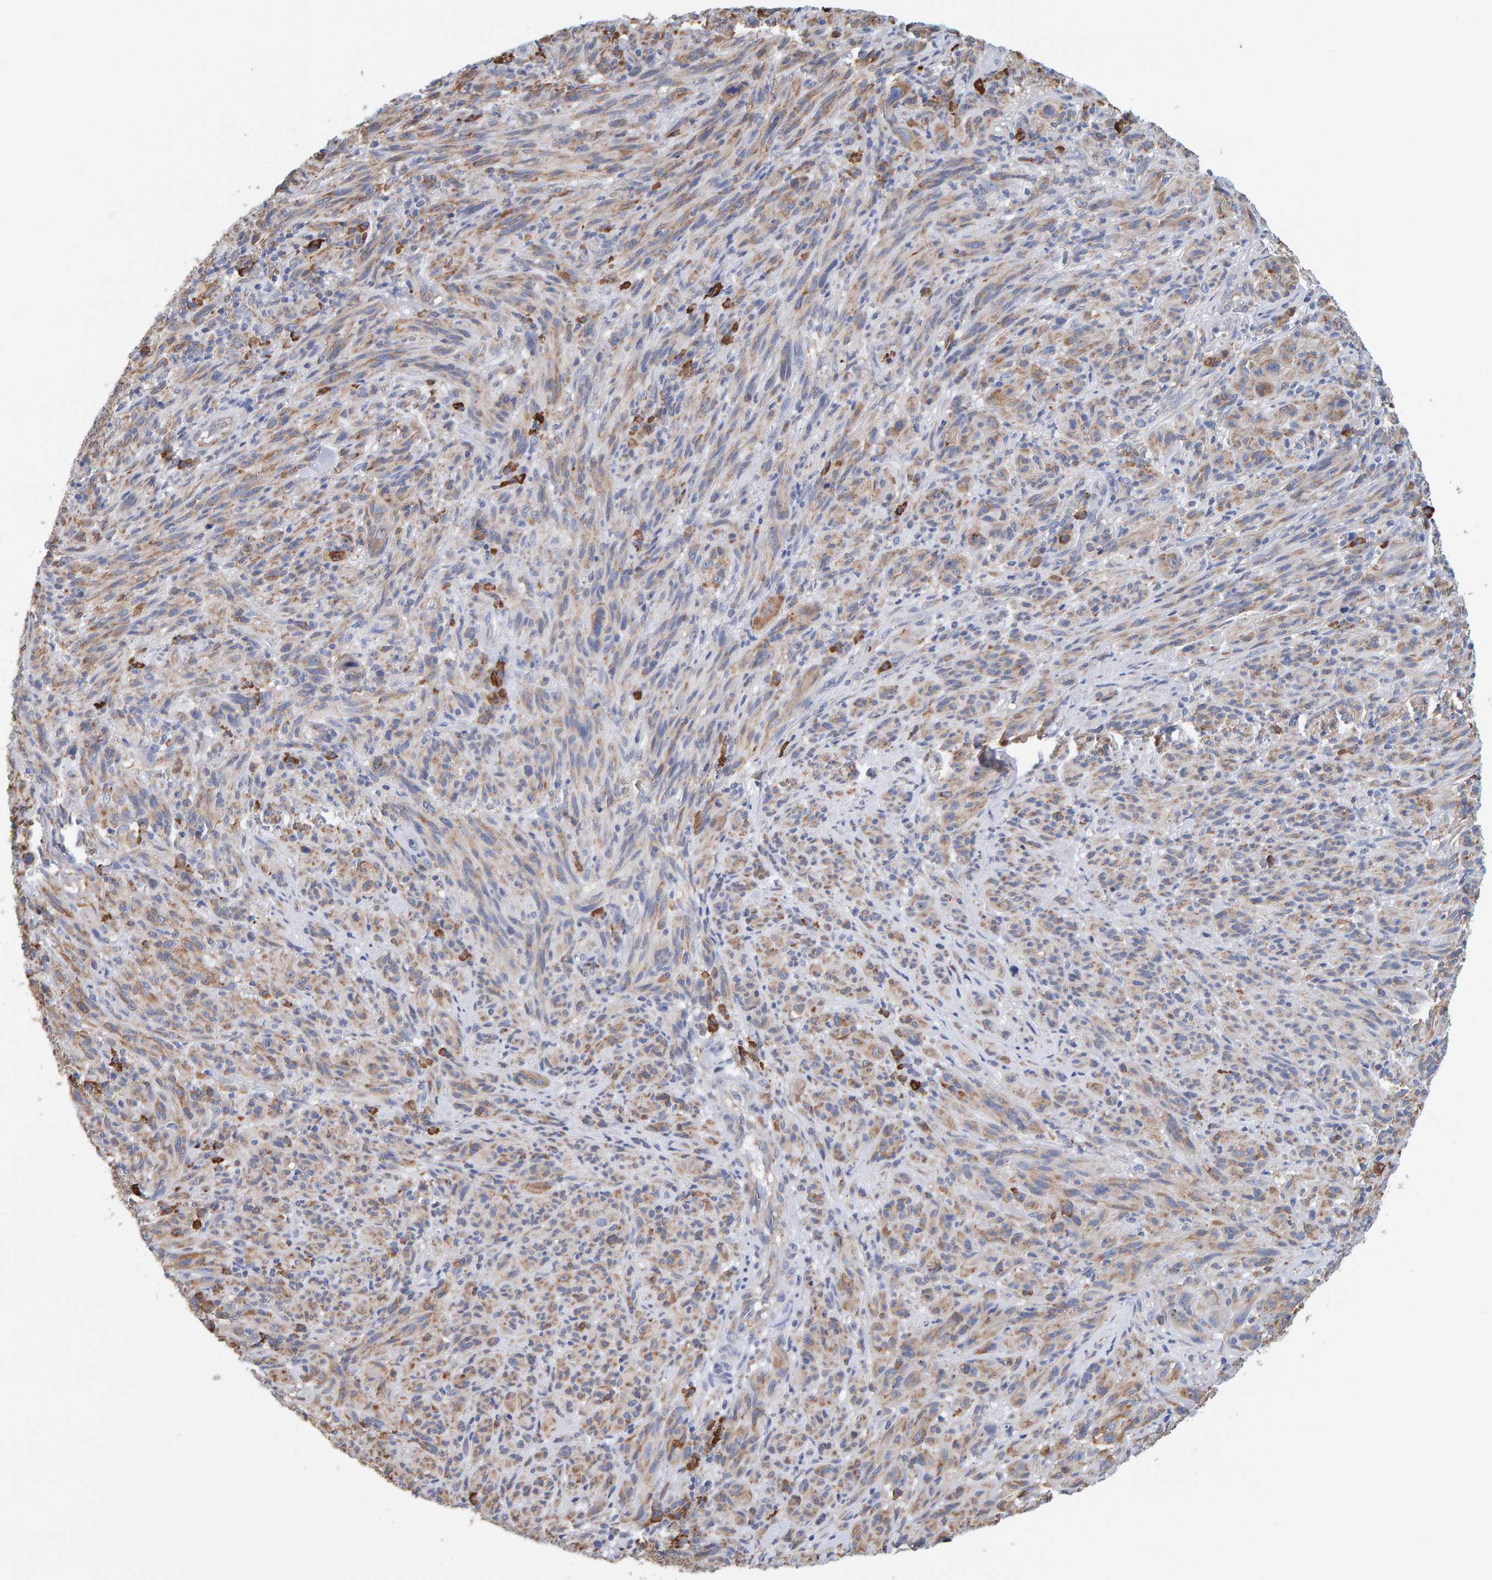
{"staining": {"intensity": "moderate", "quantity": ">75%", "location": "cytoplasmic/membranous"}, "tissue": "melanoma", "cell_type": "Tumor cells", "image_type": "cancer", "snomed": [{"axis": "morphology", "description": "Malignant melanoma, NOS"}, {"axis": "topography", "description": "Skin of head"}], "caption": "Human melanoma stained for a protein (brown) exhibits moderate cytoplasmic/membranous positive expression in about >75% of tumor cells.", "gene": "SGPL1", "patient": {"sex": "male", "age": 96}}